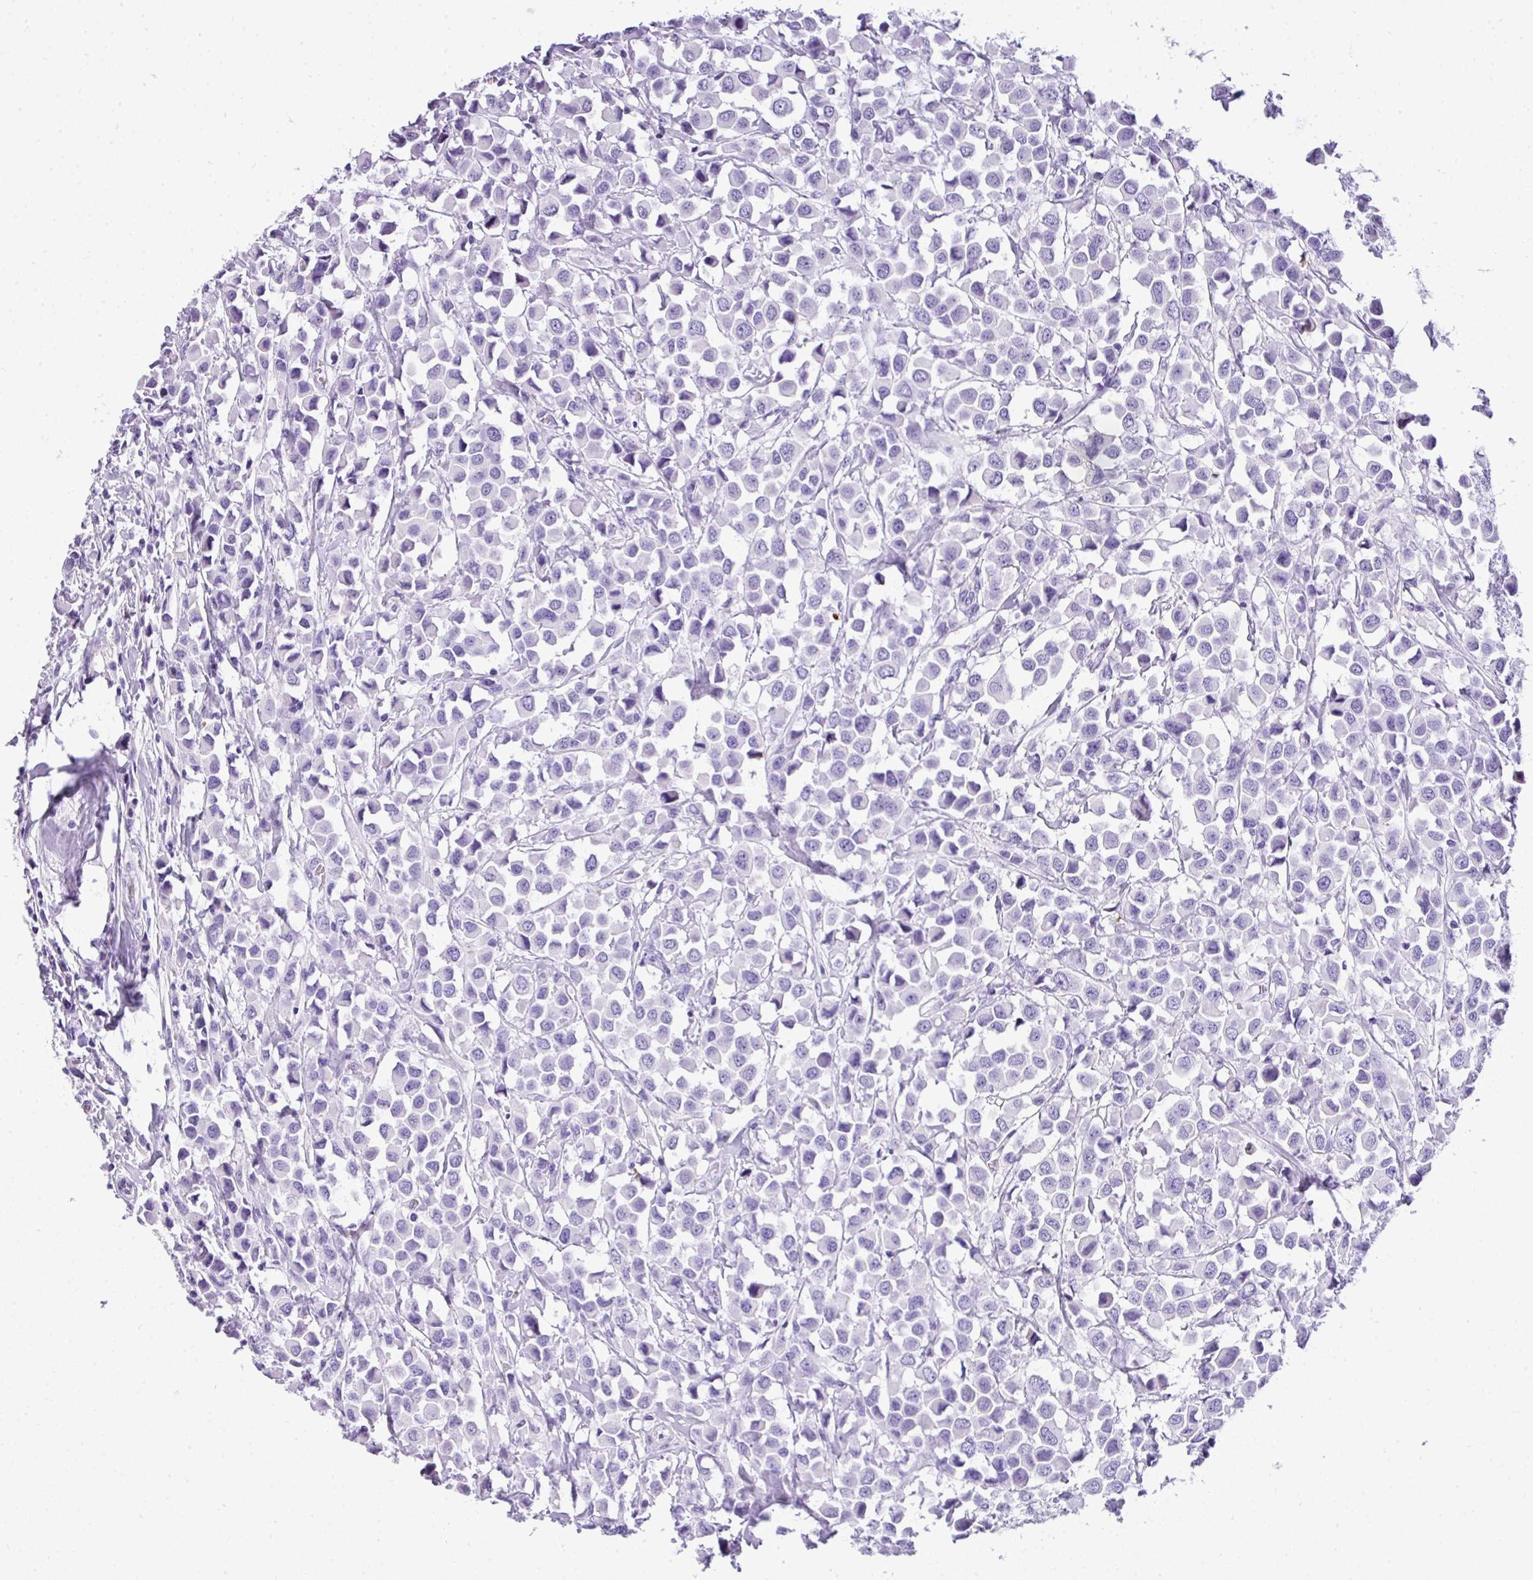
{"staining": {"intensity": "negative", "quantity": "none", "location": "none"}, "tissue": "breast cancer", "cell_type": "Tumor cells", "image_type": "cancer", "snomed": [{"axis": "morphology", "description": "Duct carcinoma"}, {"axis": "topography", "description": "Breast"}], "caption": "High magnification brightfield microscopy of breast intraductal carcinoma stained with DAB (brown) and counterstained with hematoxylin (blue): tumor cells show no significant positivity.", "gene": "MUC21", "patient": {"sex": "female", "age": 61}}